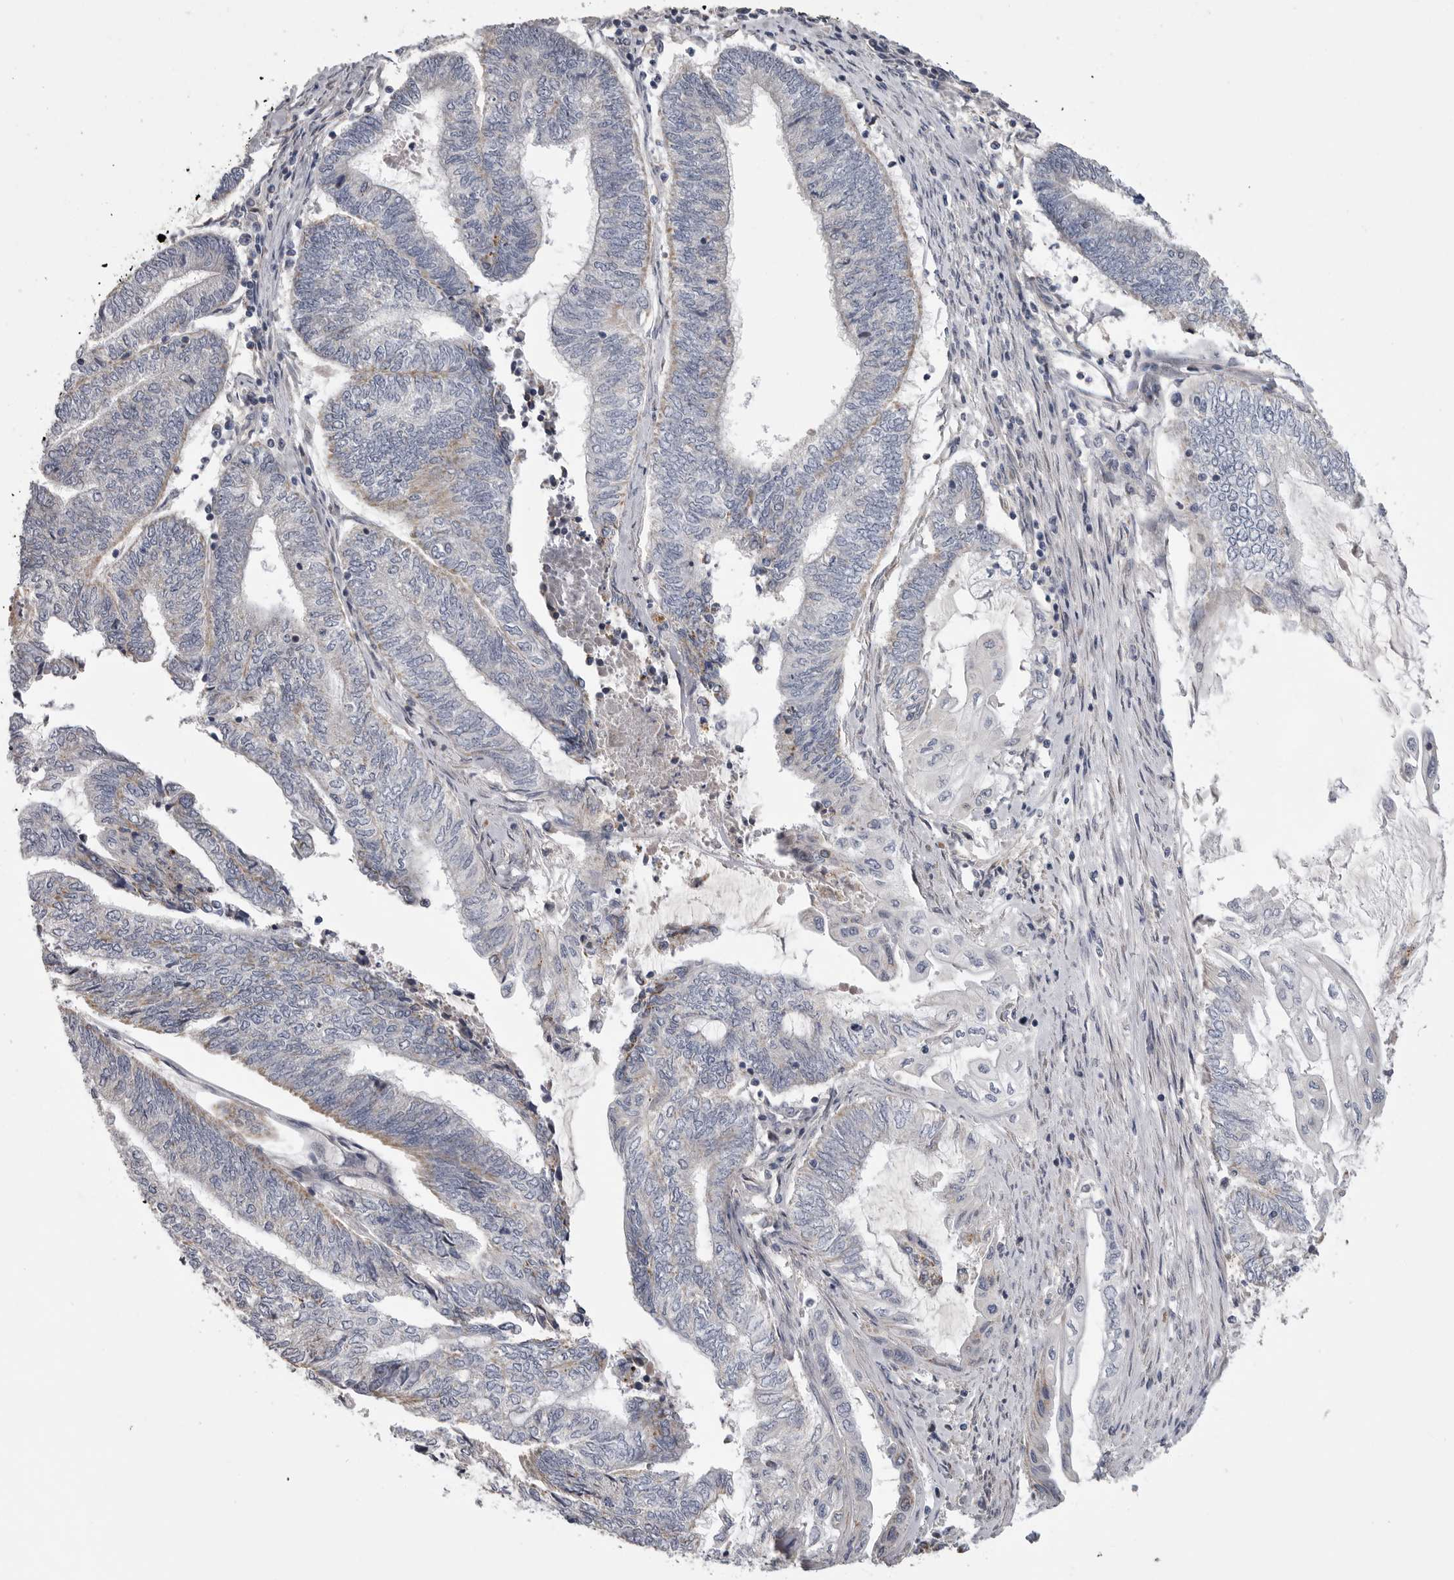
{"staining": {"intensity": "negative", "quantity": "none", "location": "none"}, "tissue": "endometrial cancer", "cell_type": "Tumor cells", "image_type": "cancer", "snomed": [{"axis": "morphology", "description": "Adenocarcinoma, NOS"}, {"axis": "topography", "description": "Uterus"}, {"axis": "topography", "description": "Endometrium"}], "caption": "IHC photomicrograph of neoplastic tissue: human endometrial cancer (adenocarcinoma) stained with DAB exhibits no significant protein staining in tumor cells. (Brightfield microscopy of DAB (3,3'-diaminobenzidine) IHC at high magnification).", "gene": "CRP", "patient": {"sex": "female", "age": 70}}